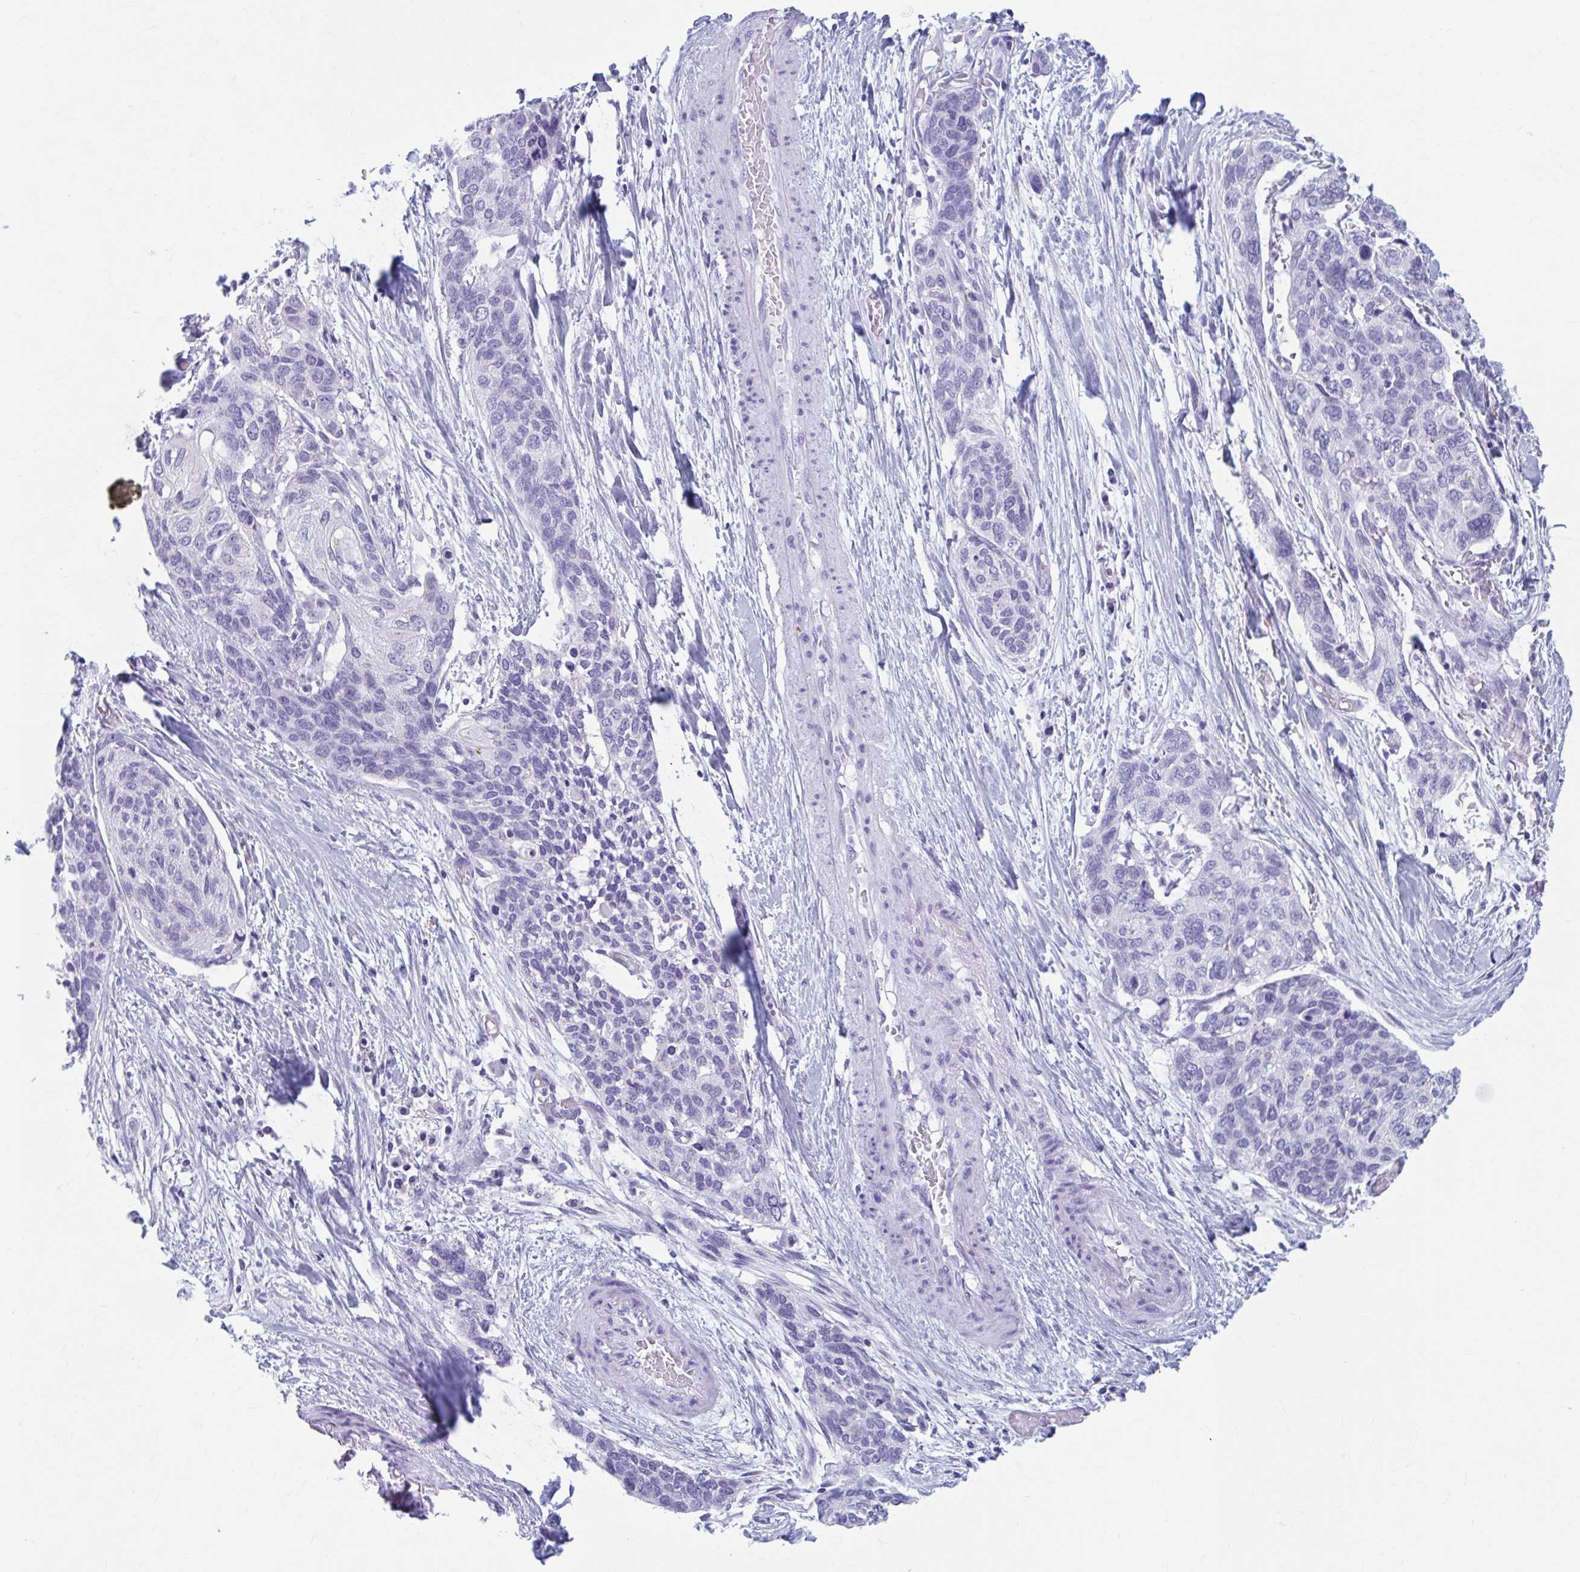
{"staining": {"intensity": "negative", "quantity": "none", "location": "none"}, "tissue": "lung cancer", "cell_type": "Tumor cells", "image_type": "cancer", "snomed": [{"axis": "morphology", "description": "Squamous cell carcinoma, NOS"}, {"axis": "morphology", "description": "Squamous cell carcinoma, metastatic, NOS"}, {"axis": "topography", "description": "Lymph node"}, {"axis": "topography", "description": "Lung"}], "caption": "DAB (3,3'-diaminobenzidine) immunohistochemical staining of lung cancer (metastatic squamous cell carcinoma) reveals no significant staining in tumor cells. (Stains: DAB IHC with hematoxylin counter stain, Microscopy: brightfield microscopy at high magnification).", "gene": "KCNE2", "patient": {"sex": "male", "age": 41}}